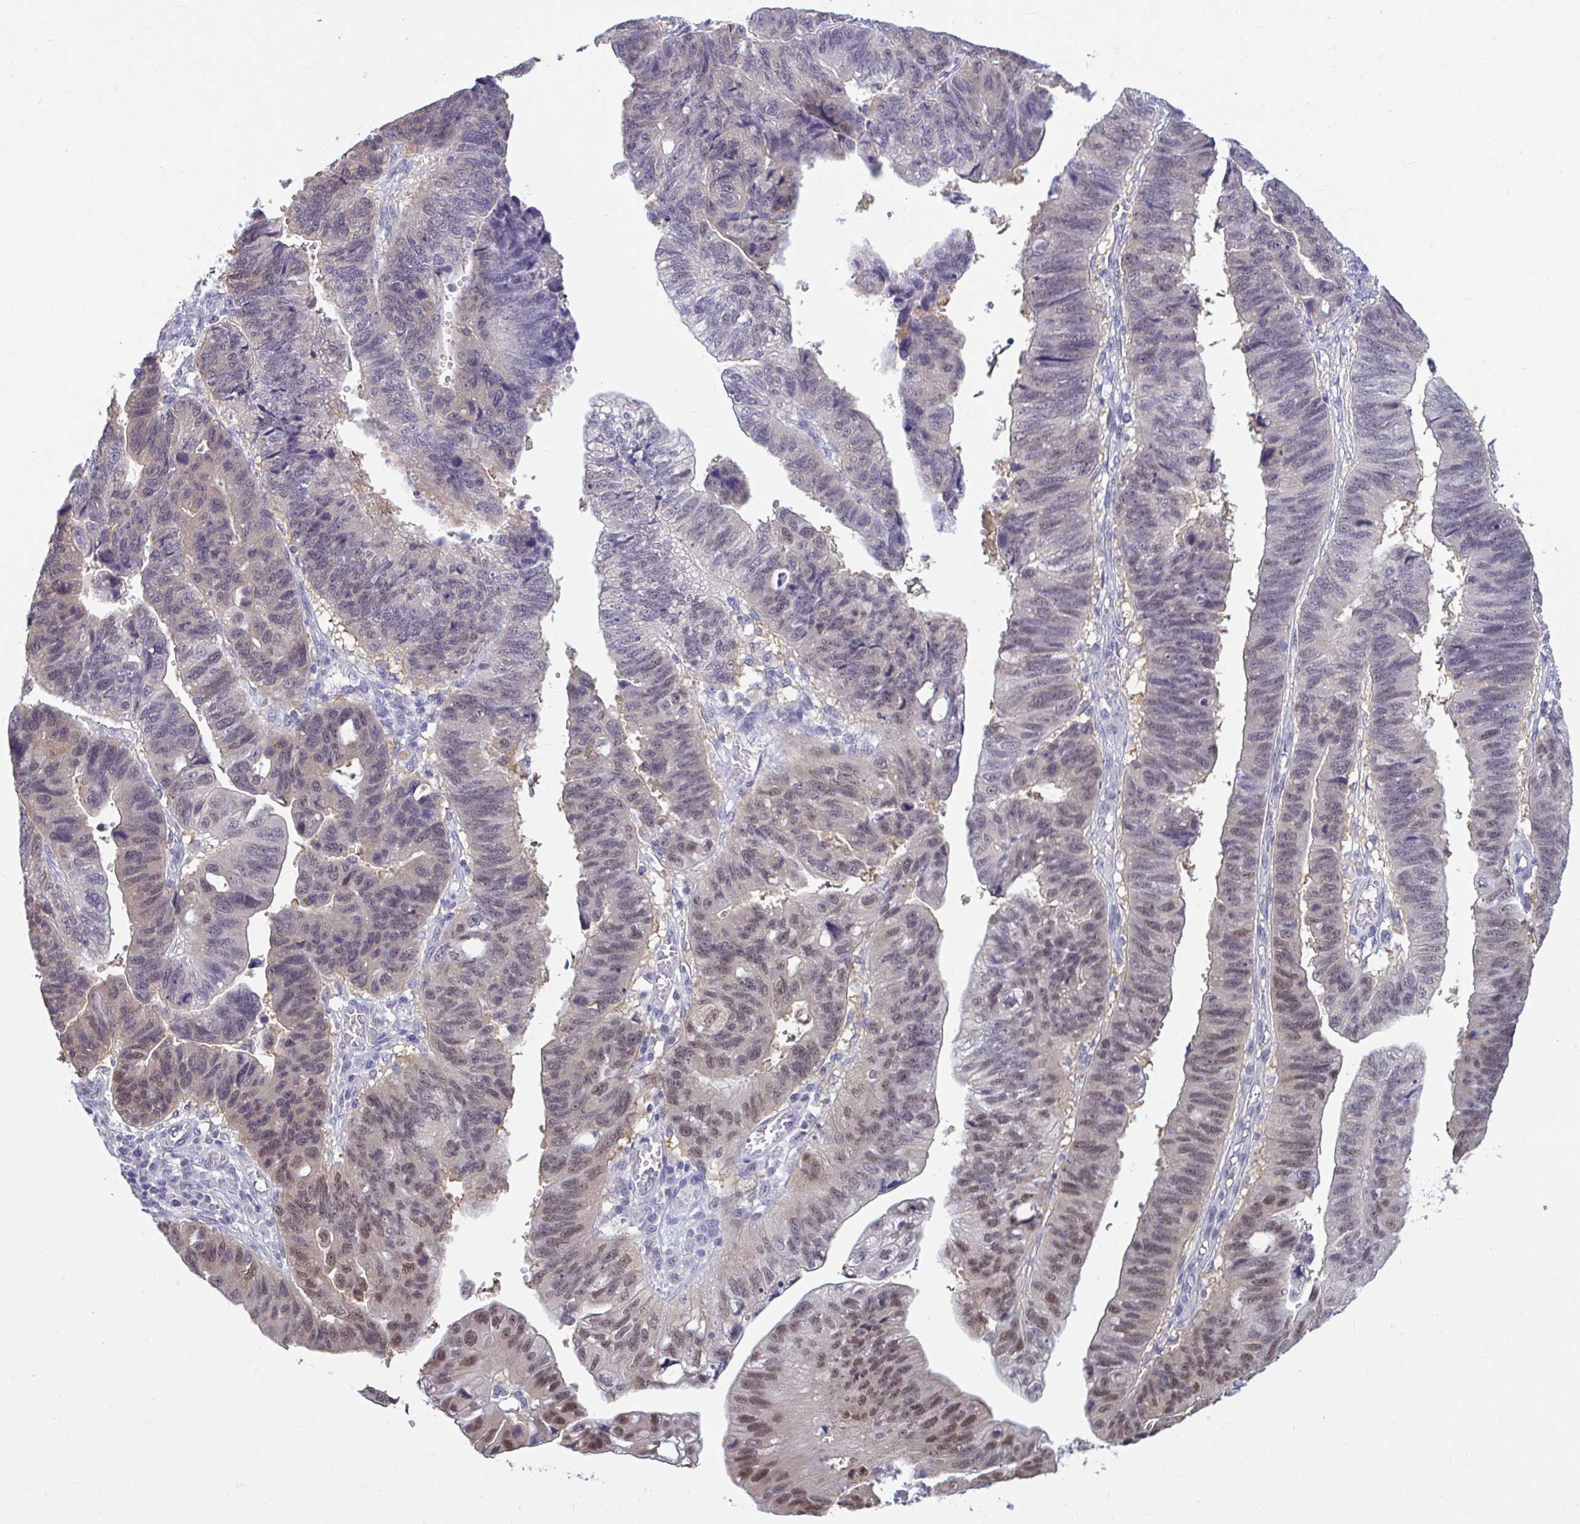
{"staining": {"intensity": "weak", "quantity": "25%-75%", "location": "nuclear"}, "tissue": "stomach cancer", "cell_type": "Tumor cells", "image_type": "cancer", "snomed": [{"axis": "morphology", "description": "Adenocarcinoma, NOS"}, {"axis": "topography", "description": "Stomach"}], "caption": "A photomicrograph of stomach cancer (adenocarcinoma) stained for a protein exhibits weak nuclear brown staining in tumor cells. (Brightfield microscopy of DAB IHC at high magnification).", "gene": "CSE1L", "patient": {"sex": "male", "age": 59}}